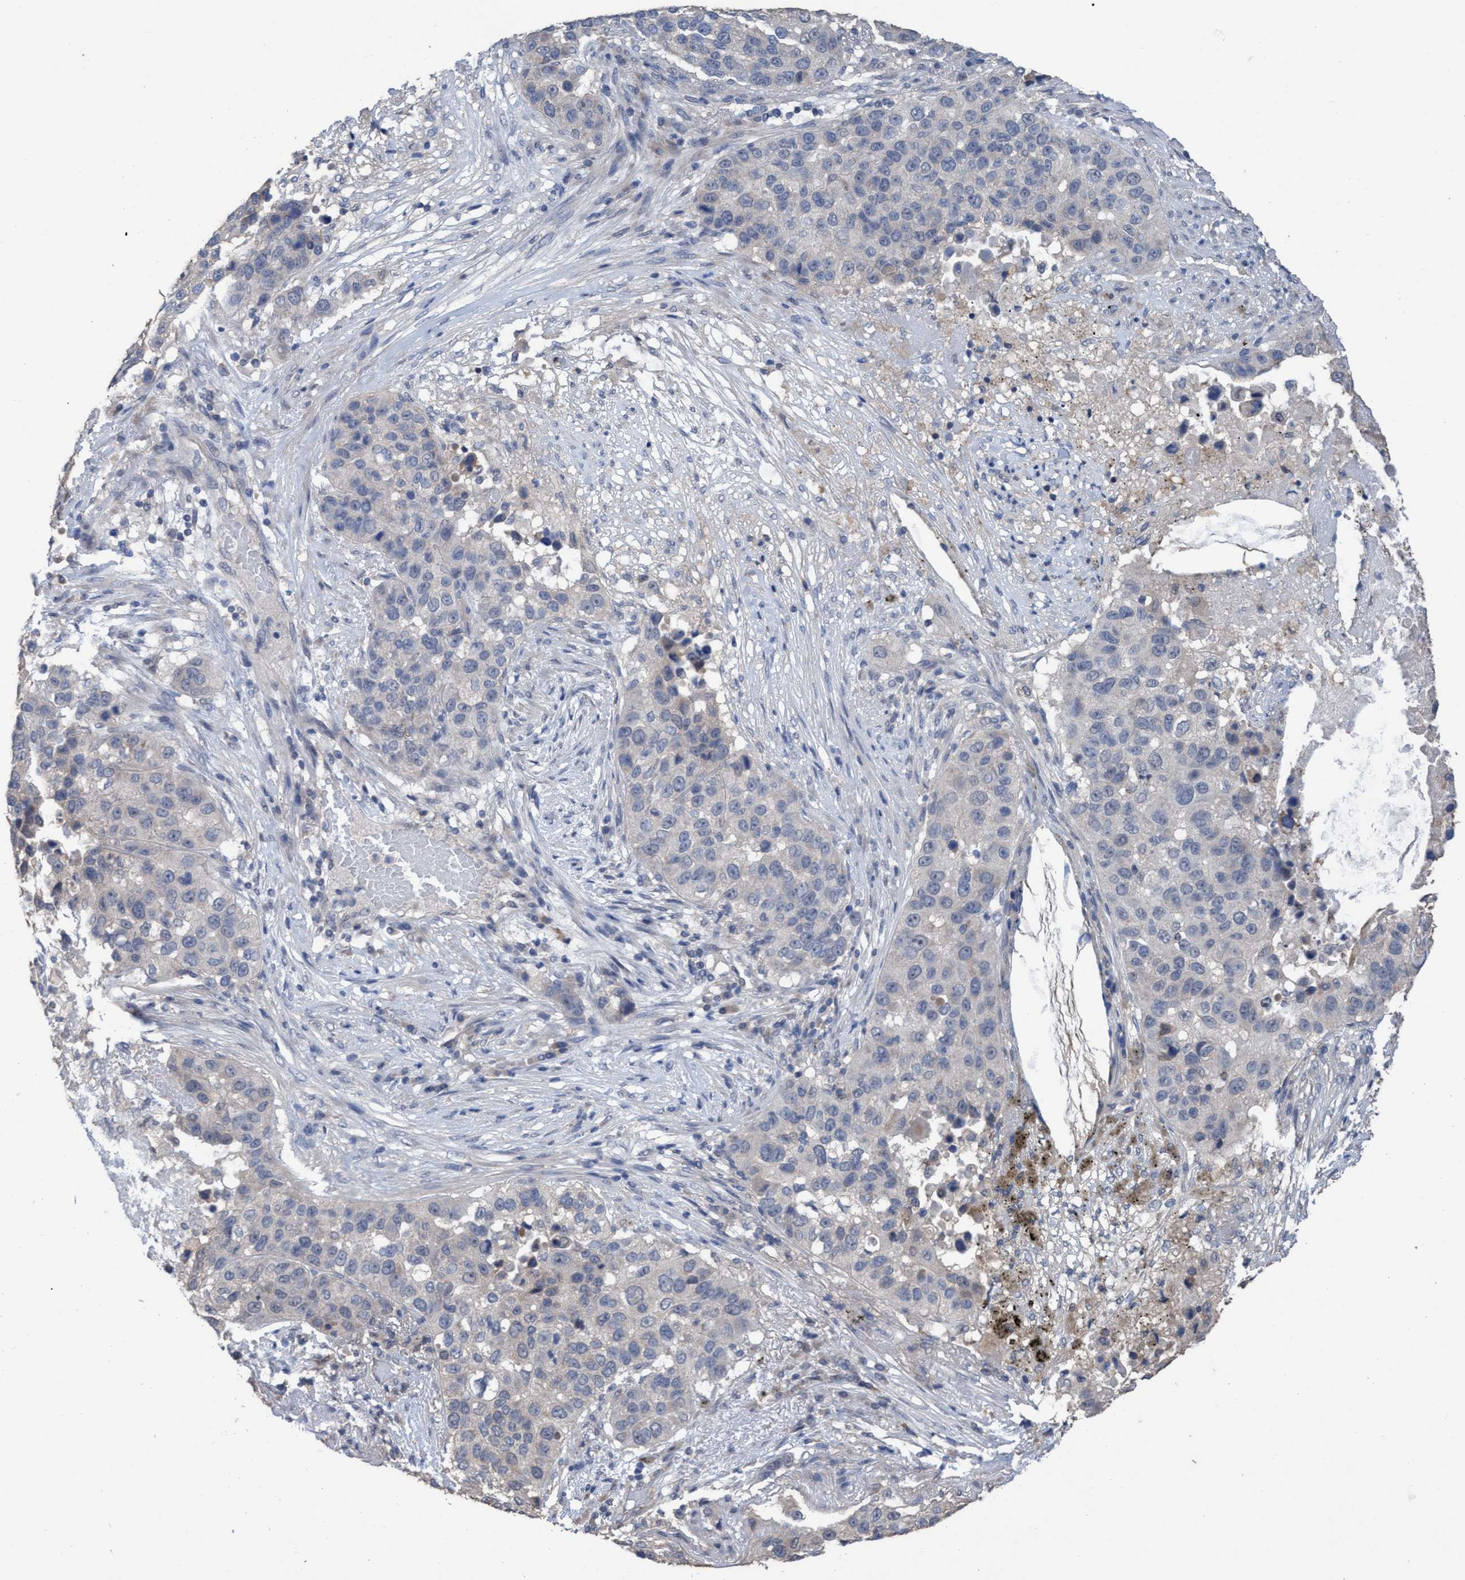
{"staining": {"intensity": "negative", "quantity": "none", "location": "none"}, "tissue": "lung cancer", "cell_type": "Tumor cells", "image_type": "cancer", "snomed": [{"axis": "morphology", "description": "Squamous cell carcinoma, NOS"}, {"axis": "topography", "description": "Lung"}], "caption": "Histopathology image shows no significant protein staining in tumor cells of lung cancer. Nuclei are stained in blue.", "gene": "GLOD4", "patient": {"sex": "male", "age": 57}}